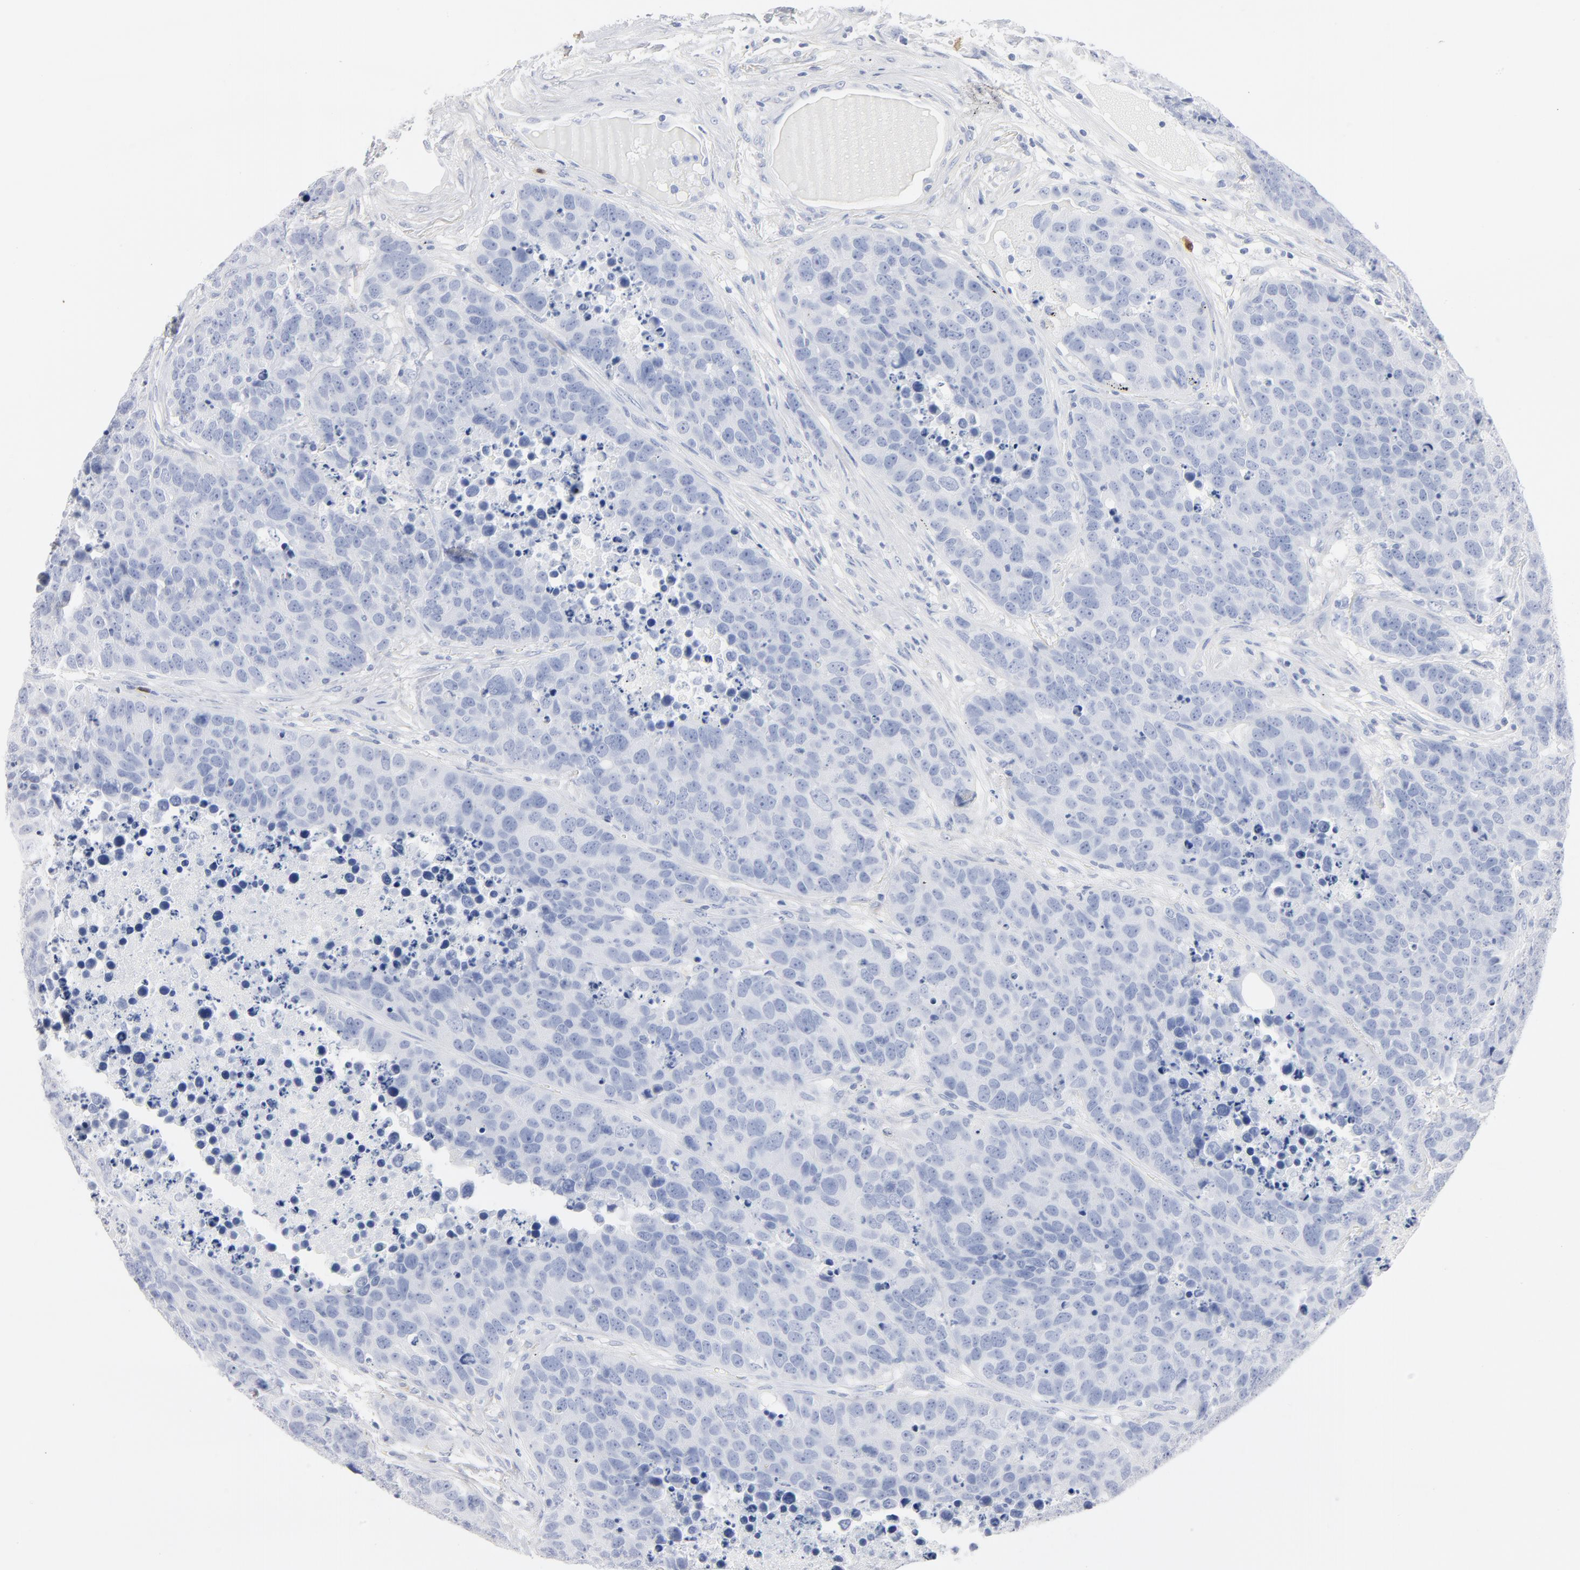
{"staining": {"intensity": "negative", "quantity": "none", "location": "none"}, "tissue": "carcinoid", "cell_type": "Tumor cells", "image_type": "cancer", "snomed": [{"axis": "morphology", "description": "Carcinoid, malignant, NOS"}, {"axis": "topography", "description": "Lung"}], "caption": "Carcinoid stained for a protein using immunohistochemistry exhibits no expression tumor cells.", "gene": "AGTR1", "patient": {"sex": "male", "age": 60}}